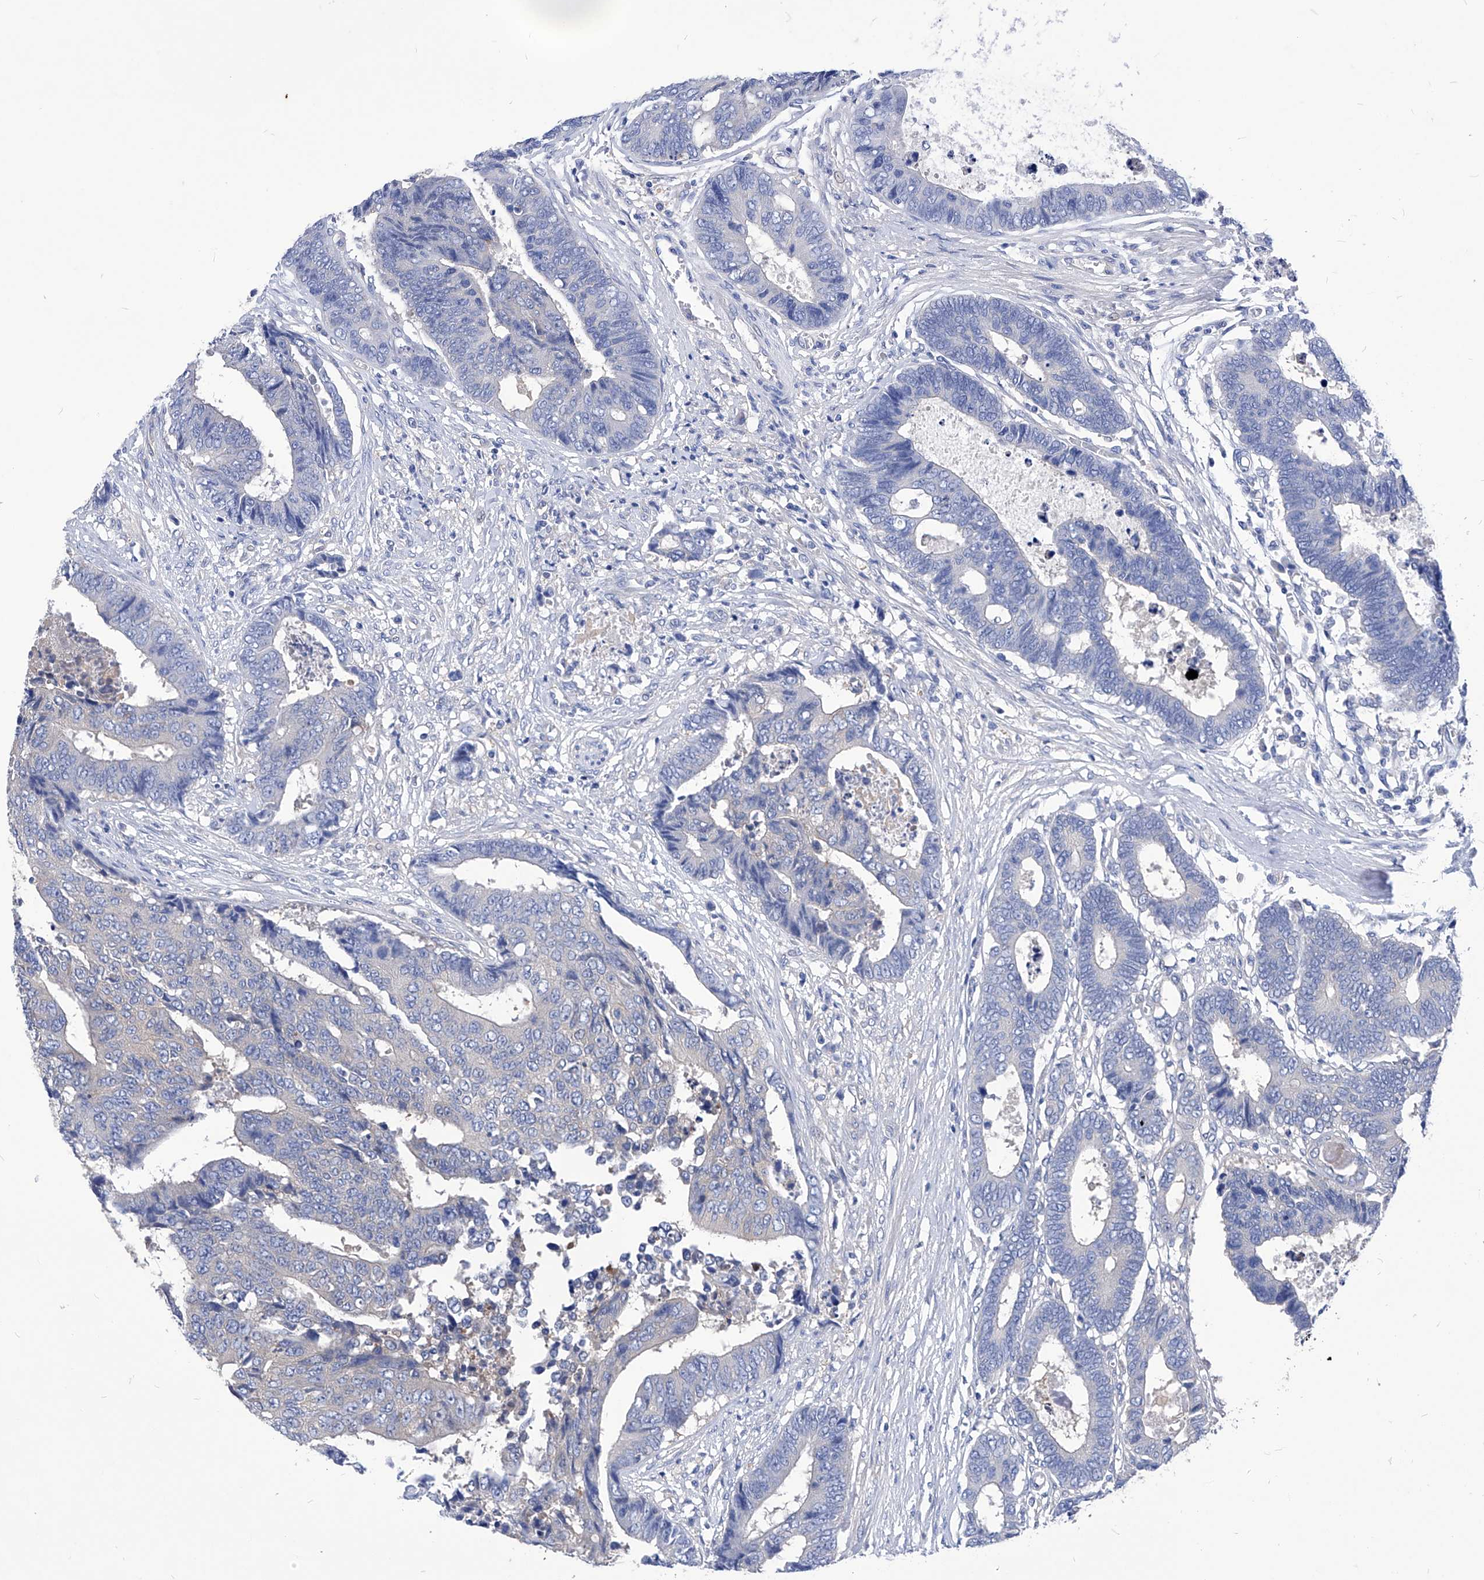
{"staining": {"intensity": "negative", "quantity": "none", "location": "none"}, "tissue": "colorectal cancer", "cell_type": "Tumor cells", "image_type": "cancer", "snomed": [{"axis": "morphology", "description": "Adenocarcinoma, NOS"}, {"axis": "topography", "description": "Rectum"}], "caption": "A photomicrograph of colorectal cancer stained for a protein demonstrates no brown staining in tumor cells. (Brightfield microscopy of DAB (3,3'-diaminobenzidine) immunohistochemistry (IHC) at high magnification).", "gene": "XPNPEP1", "patient": {"sex": "male", "age": 84}}